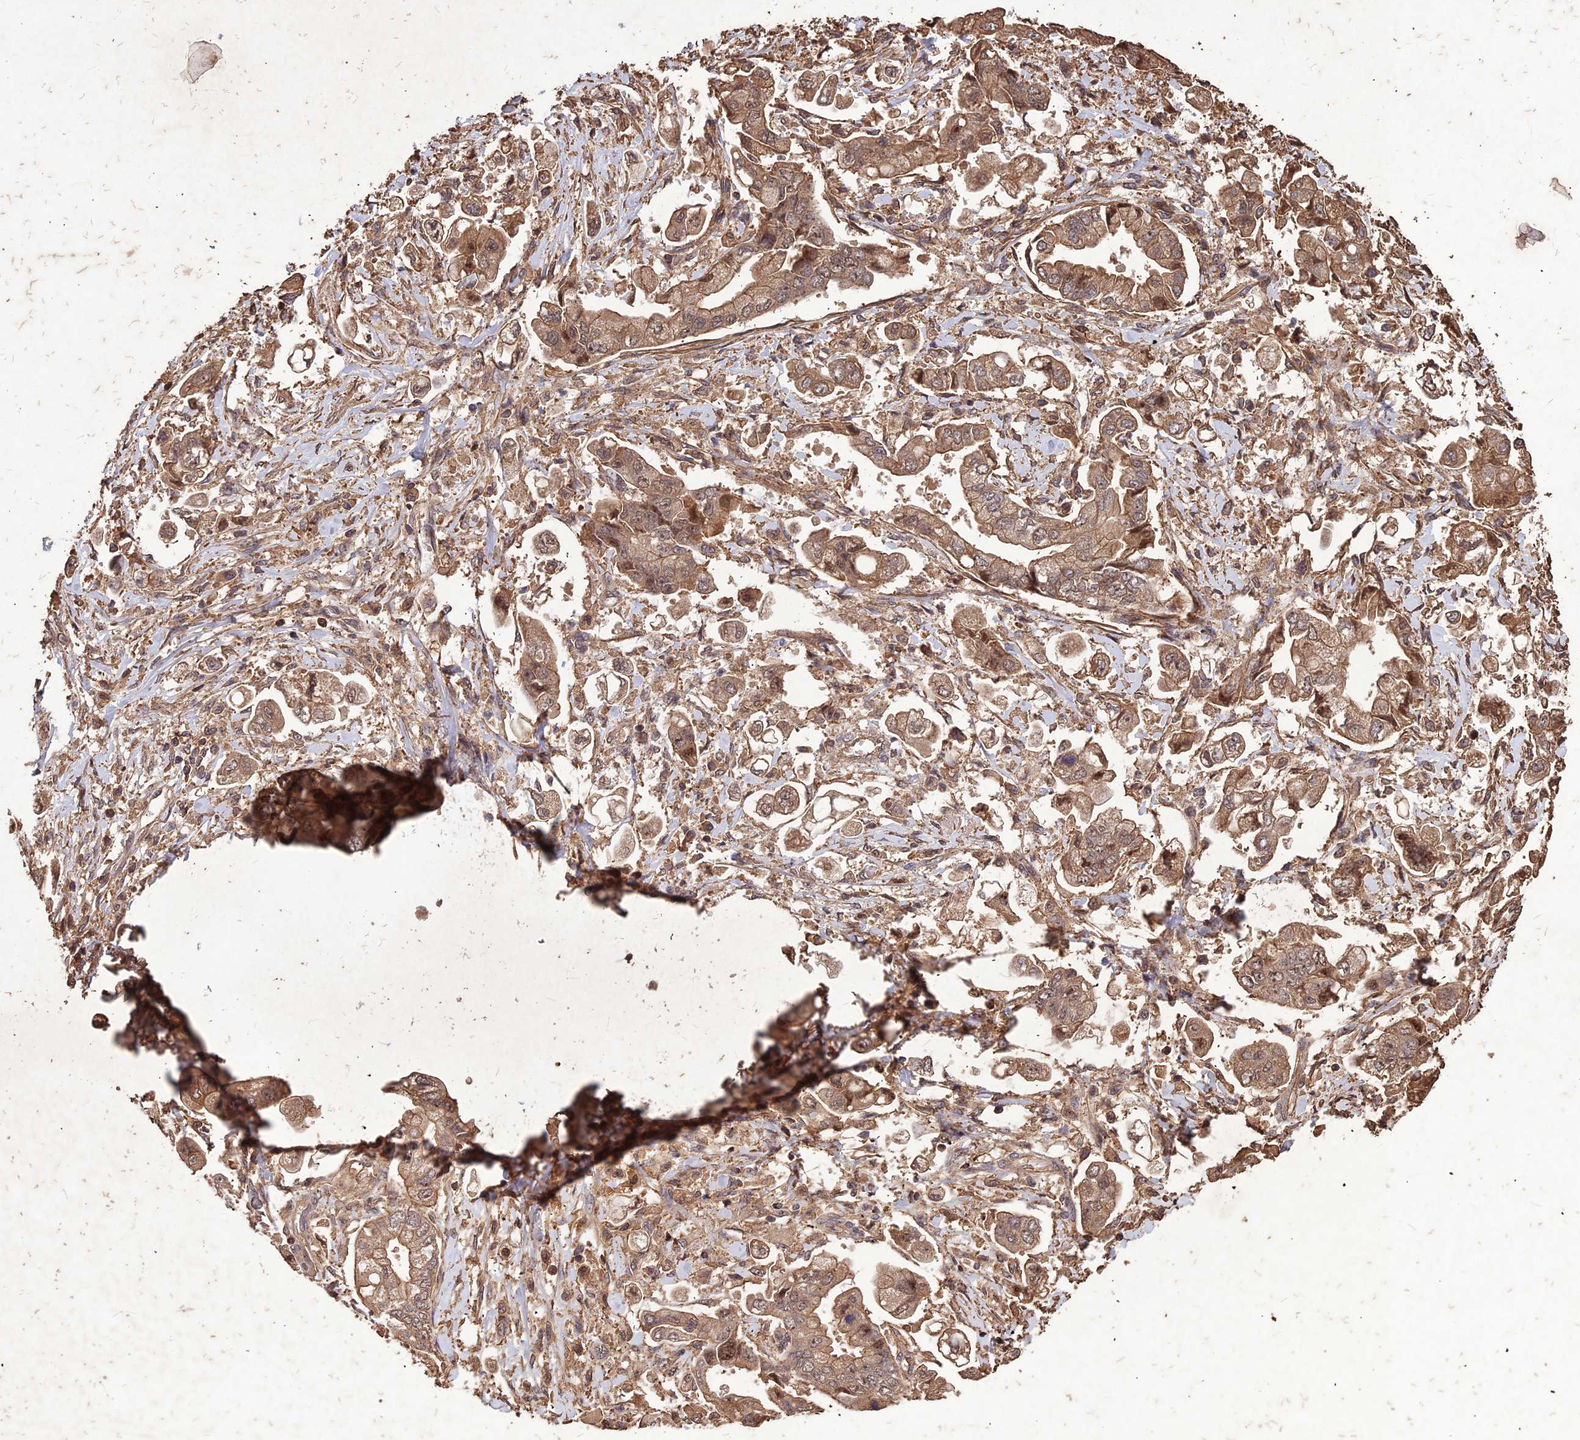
{"staining": {"intensity": "moderate", "quantity": ">75%", "location": "cytoplasmic/membranous,nuclear"}, "tissue": "stomach cancer", "cell_type": "Tumor cells", "image_type": "cancer", "snomed": [{"axis": "morphology", "description": "Adenocarcinoma, NOS"}, {"axis": "topography", "description": "Stomach"}], "caption": "Immunohistochemistry (IHC) micrograph of neoplastic tissue: human stomach cancer stained using immunohistochemistry displays medium levels of moderate protein expression localized specifically in the cytoplasmic/membranous and nuclear of tumor cells, appearing as a cytoplasmic/membranous and nuclear brown color.", "gene": "SYMPK", "patient": {"sex": "male", "age": 62}}